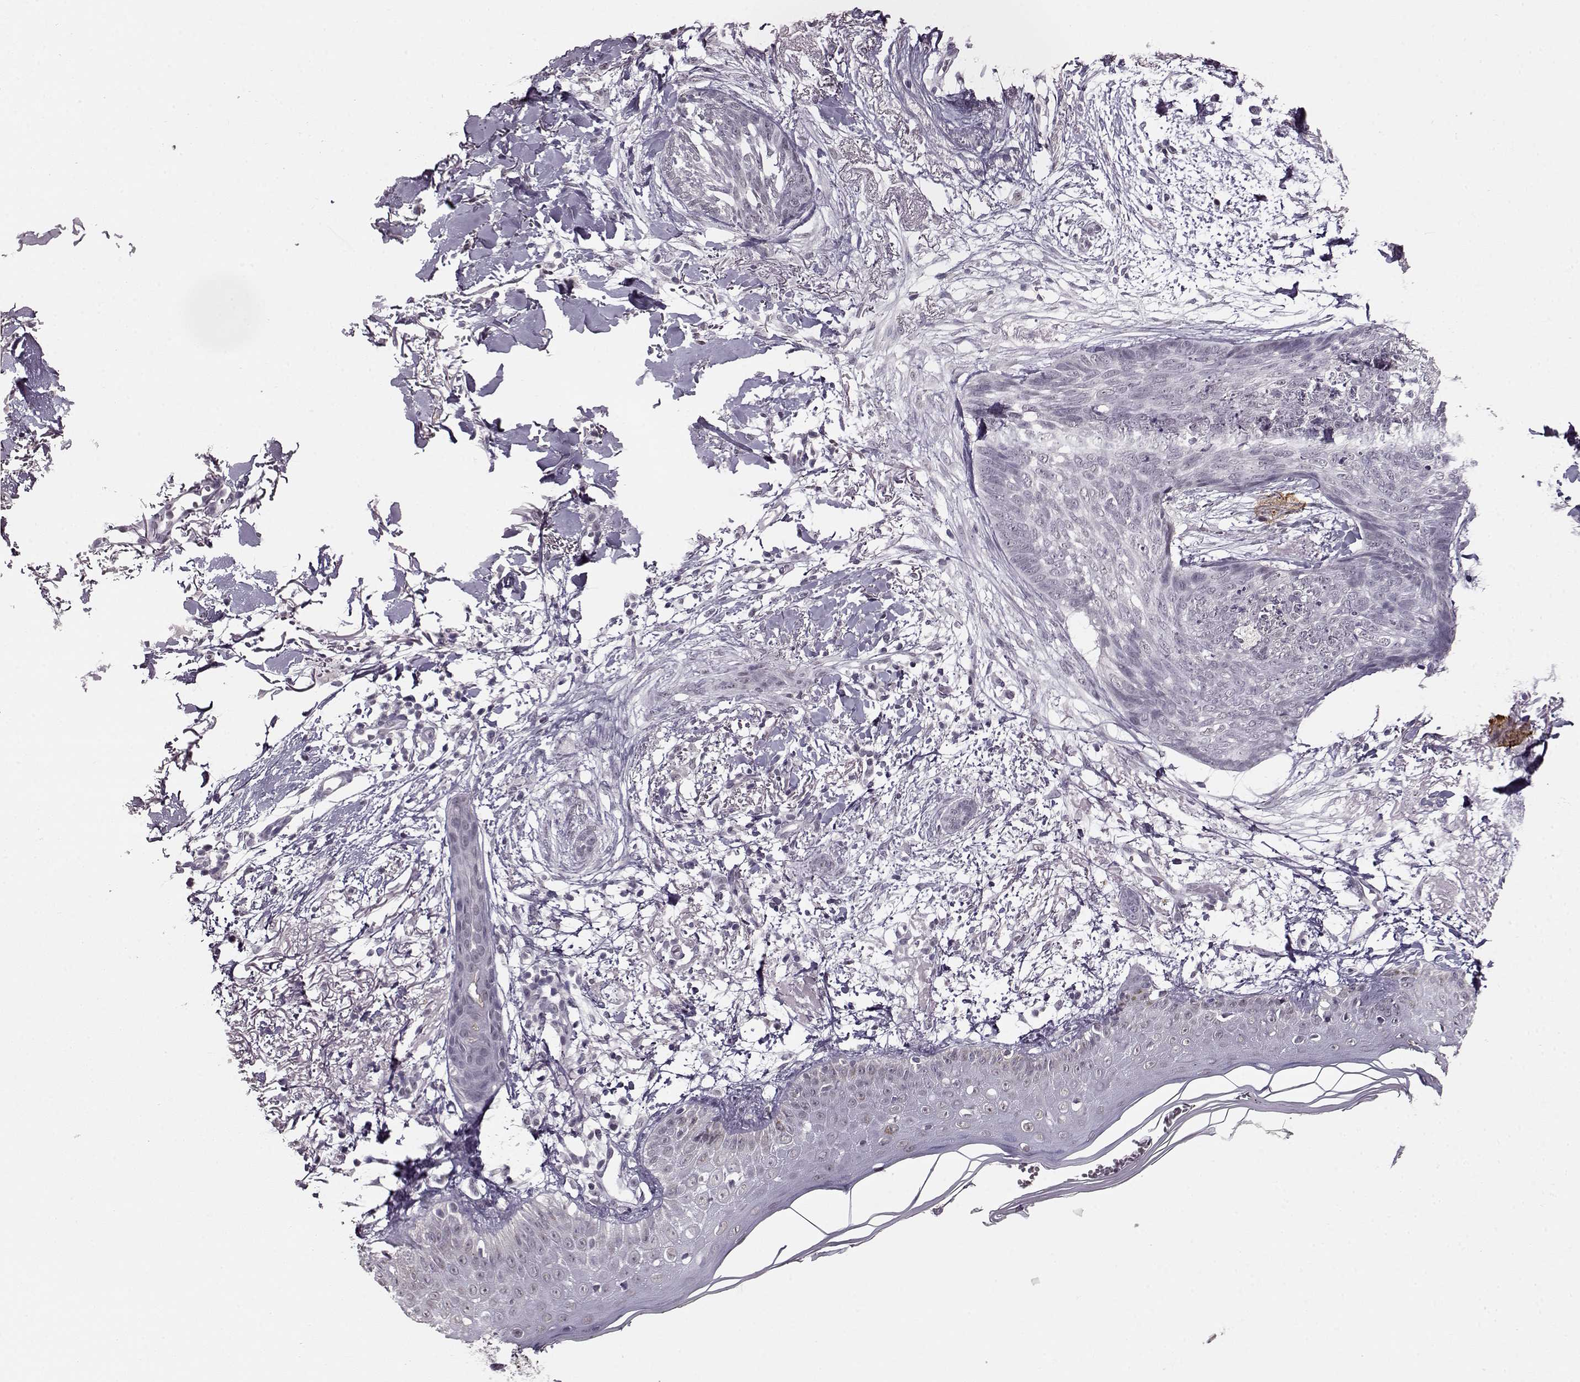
{"staining": {"intensity": "negative", "quantity": "none", "location": "none"}, "tissue": "skin cancer", "cell_type": "Tumor cells", "image_type": "cancer", "snomed": [{"axis": "morphology", "description": "Normal tissue, NOS"}, {"axis": "morphology", "description": "Basal cell carcinoma"}, {"axis": "topography", "description": "Skin"}], "caption": "Immunohistochemistry photomicrograph of neoplastic tissue: human skin cancer (basal cell carcinoma) stained with DAB (3,3'-diaminobenzidine) exhibits no significant protein positivity in tumor cells.", "gene": "RP1L1", "patient": {"sex": "male", "age": 84}}